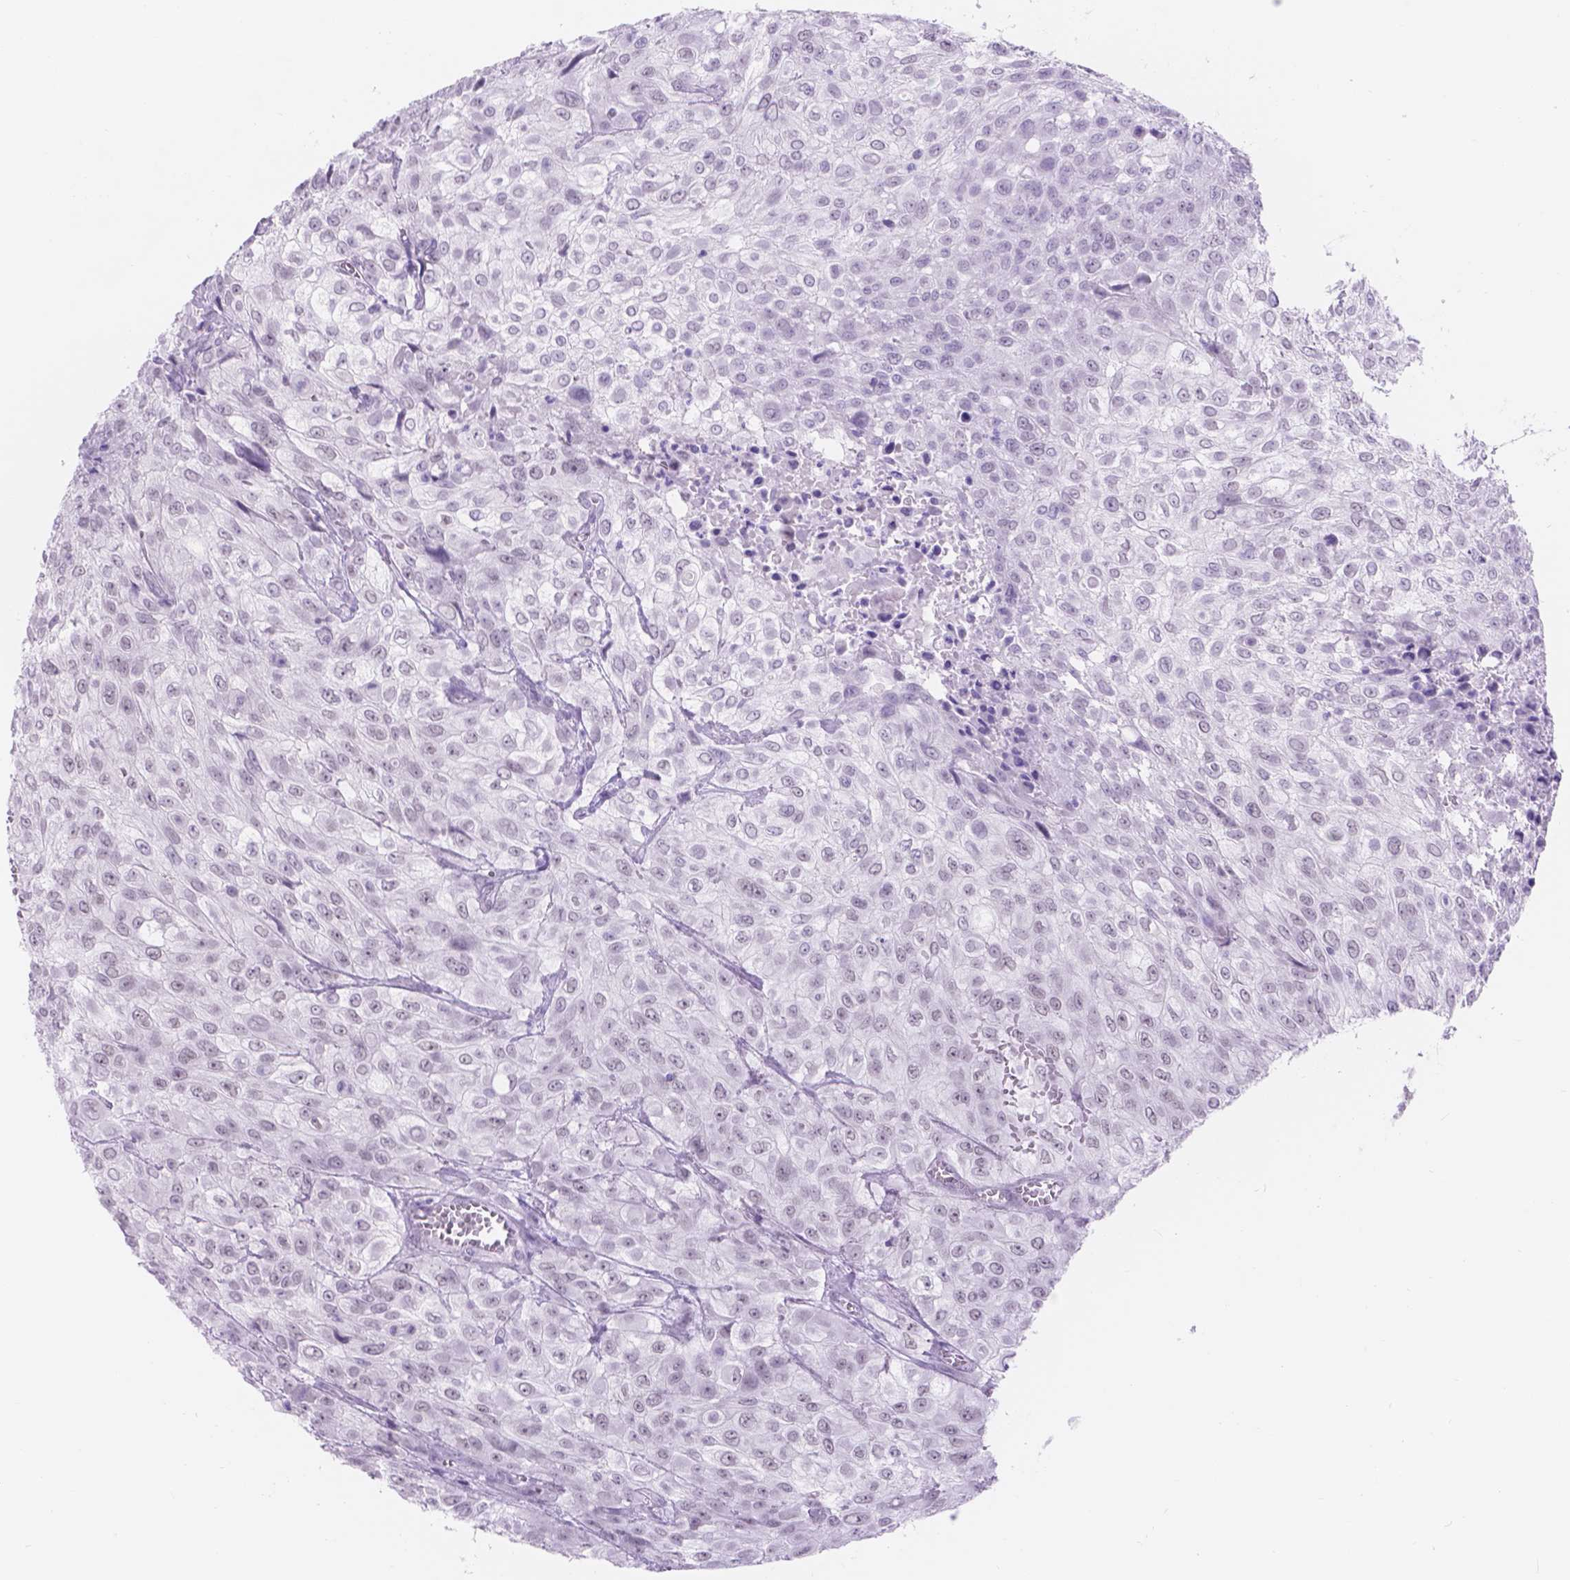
{"staining": {"intensity": "negative", "quantity": "none", "location": "none"}, "tissue": "urothelial cancer", "cell_type": "Tumor cells", "image_type": "cancer", "snomed": [{"axis": "morphology", "description": "Urothelial carcinoma, High grade"}, {"axis": "topography", "description": "Urinary bladder"}], "caption": "A micrograph of urothelial carcinoma (high-grade) stained for a protein reveals no brown staining in tumor cells.", "gene": "DCC", "patient": {"sex": "male", "age": 57}}